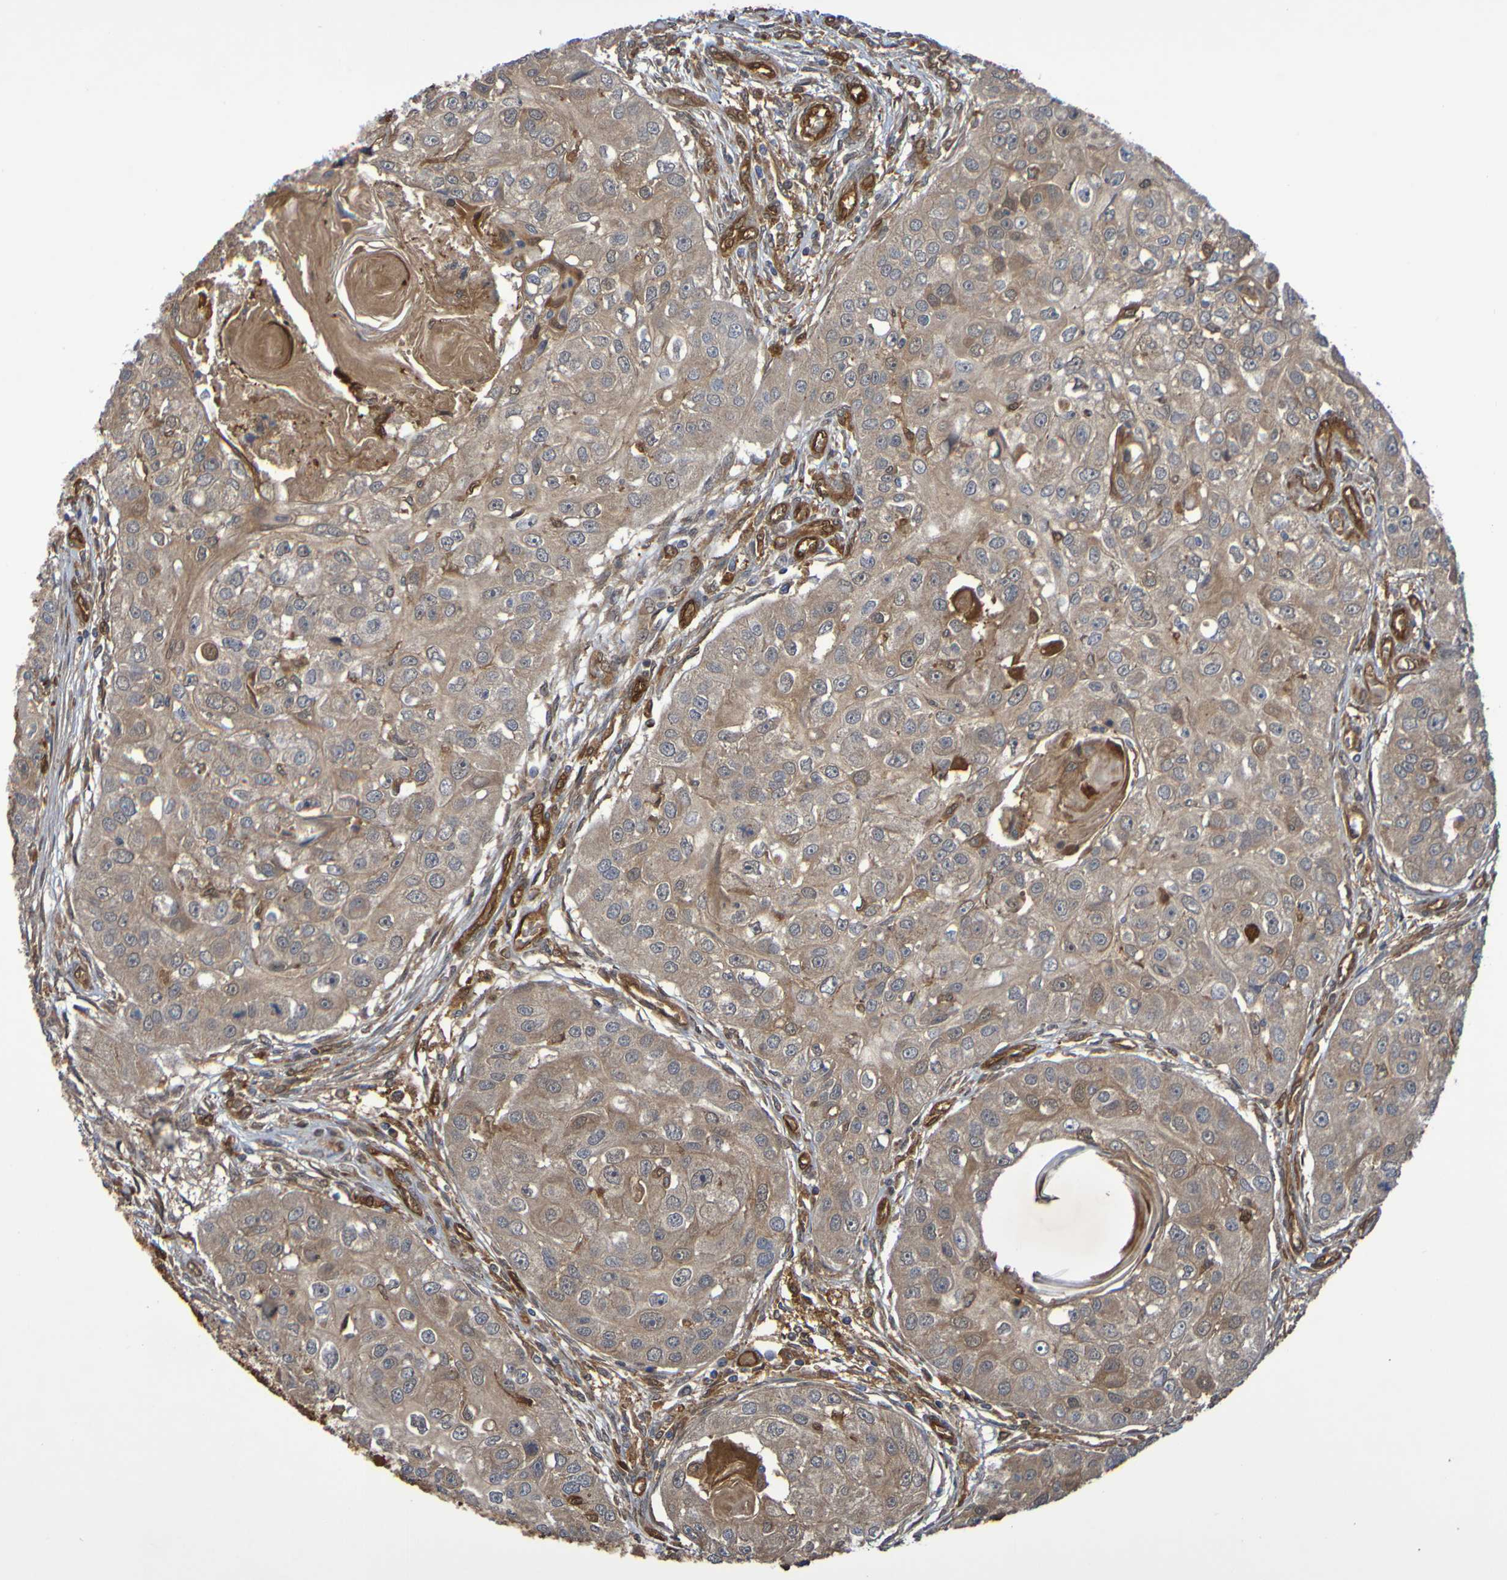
{"staining": {"intensity": "moderate", "quantity": ">75%", "location": "cytoplasmic/membranous"}, "tissue": "head and neck cancer", "cell_type": "Tumor cells", "image_type": "cancer", "snomed": [{"axis": "morphology", "description": "Normal tissue, NOS"}, {"axis": "morphology", "description": "Squamous cell carcinoma, NOS"}, {"axis": "topography", "description": "Skeletal muscle"}, {"axis": "topography", "description": "Head-Neck"}], "caption": "Moderate cytoplasmic/membranous expression for a protein is present in about >75% of tumor cells of head and neck cancer using IHC.", "gene": "SERPINB6", "patient": {"sex": "male", "age": 51}}